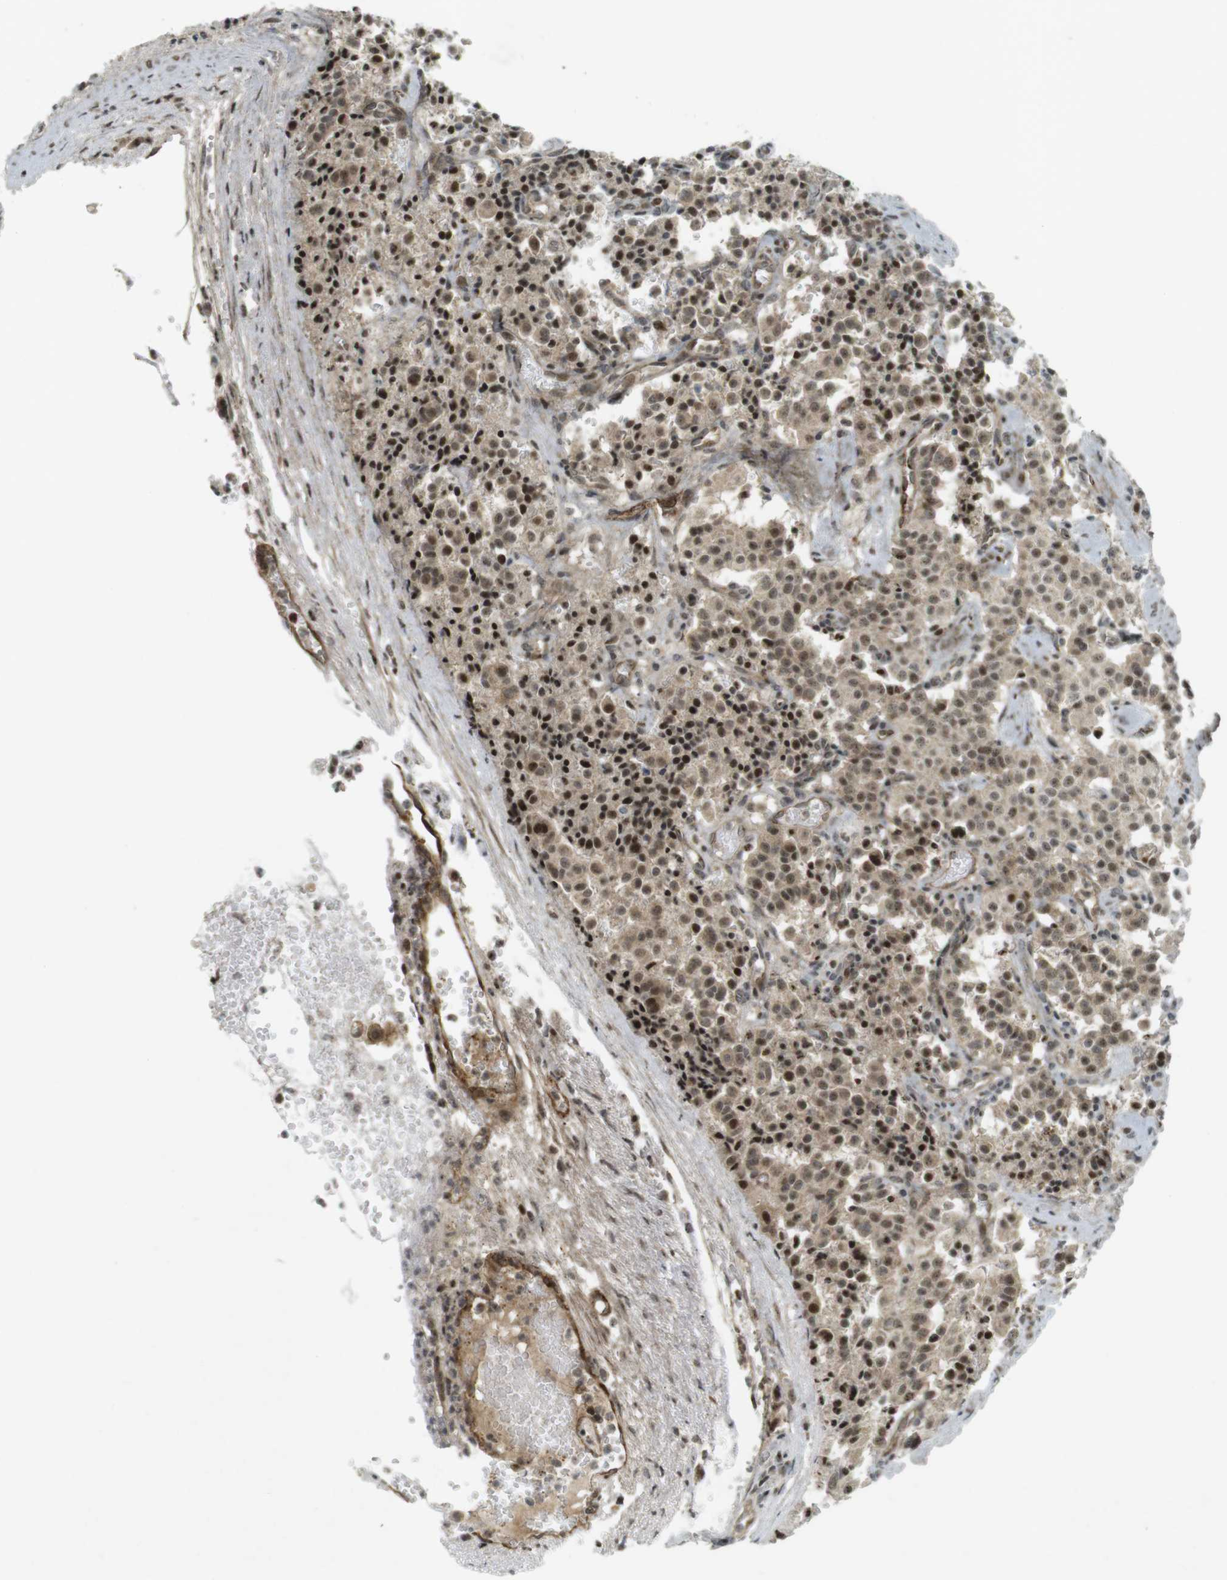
{"staining": {"intensity": "moderate", "quantity": ">75%", "location": "cytoplasmic/membranous,nuclear"}, "tissue": "carcinoid", "cell_type": "Tumor cells", "image_type": "cancer", "snomed": [{"axis": "morphology", "description": "Carcinoid, malignant, NOS"}, {"axis": "topography", "description": "Lung"}], "caption": "This histopathology image shows immunohistochemistry staining of human carcinoid, with medium moderate cytoplasmic/membranous and nuclear staining in approximately >75% of tumor cells.", "gene": "PPP1R13B", "patient": {"sex": "male", "age": 30}}